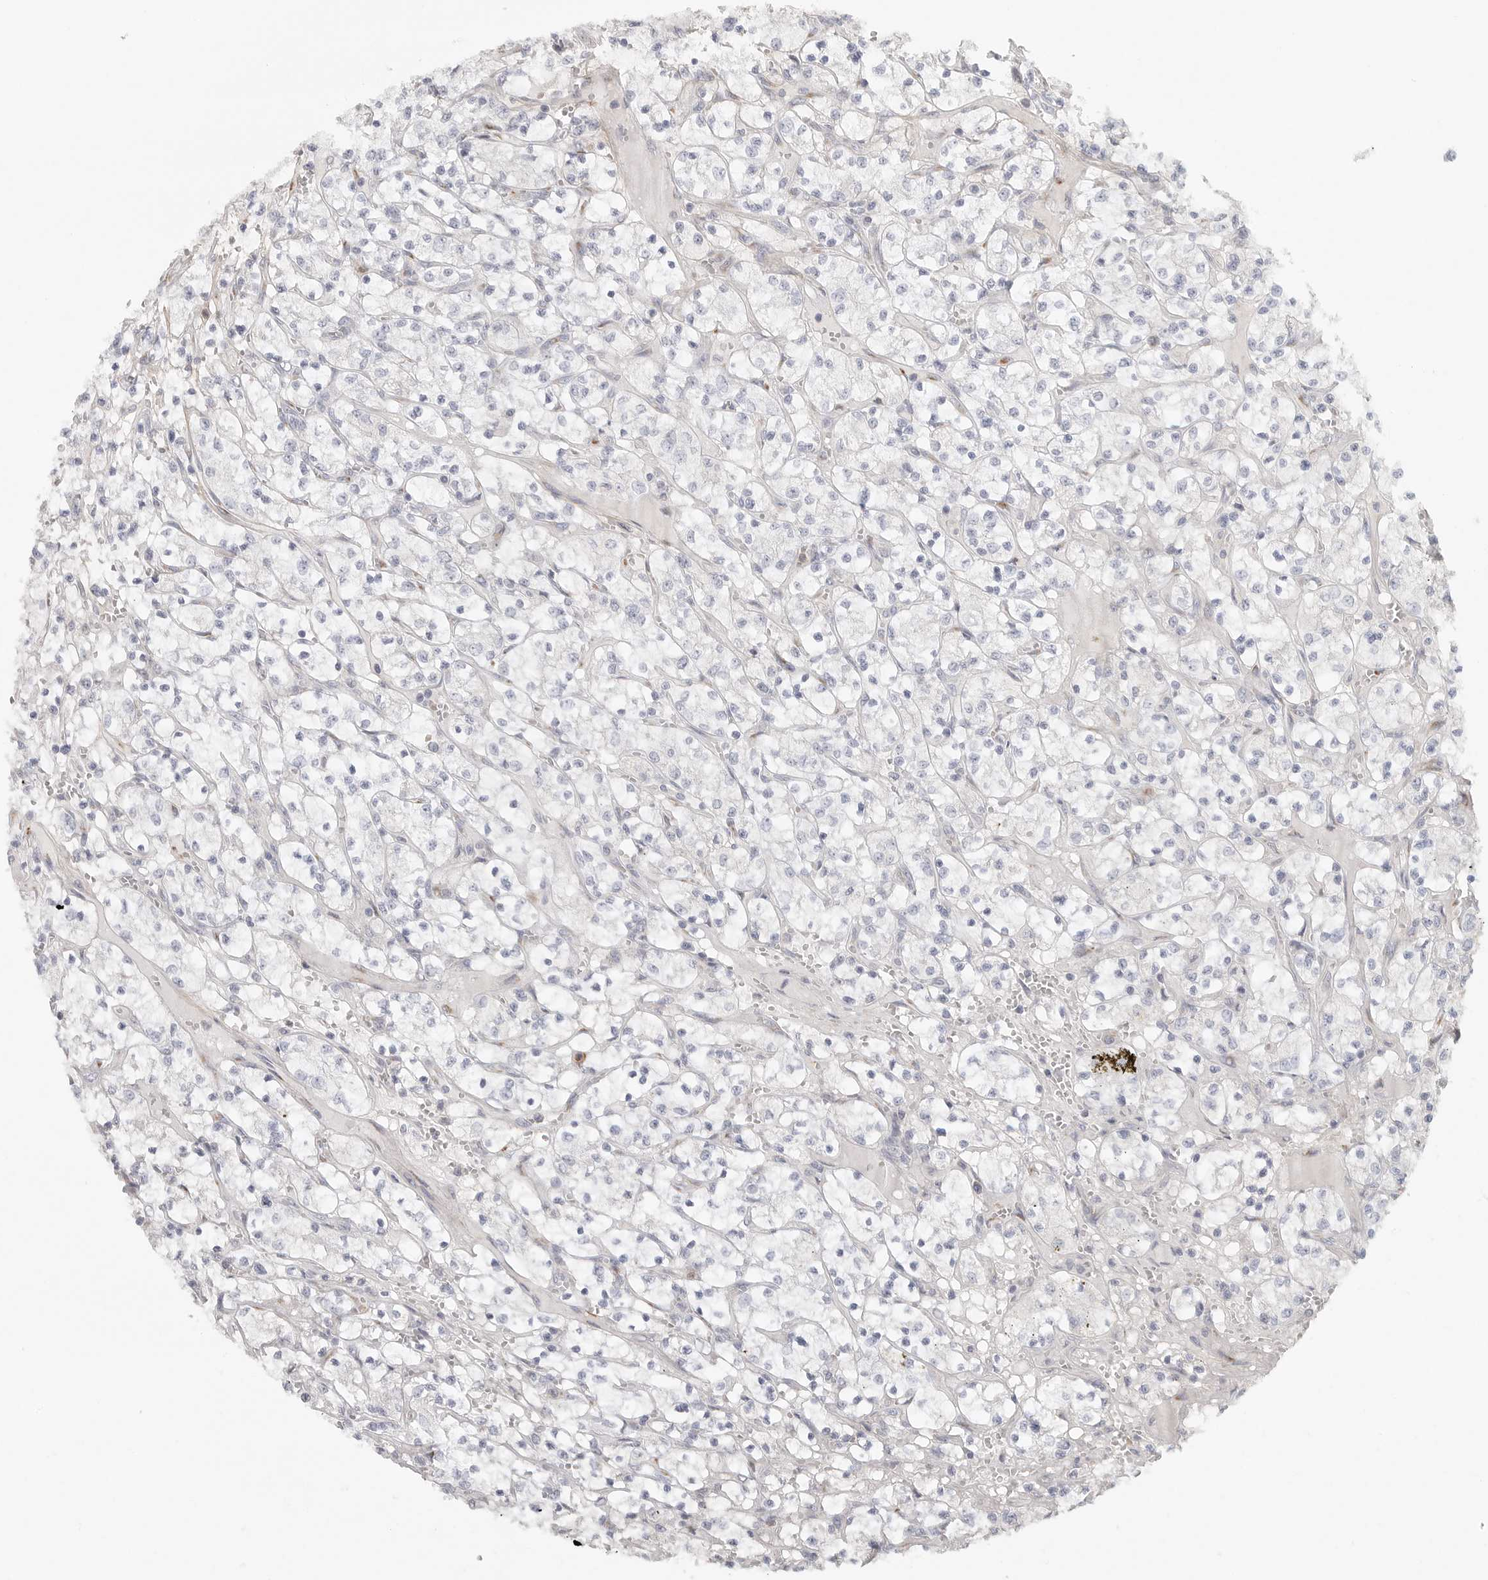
{"staining": {"intensity": "negative", "quantity": "none", "location": "none"}, "tissue": "renal cancer", "cell_type": "Tumor cells", "image_type": "cancer", "snomed": [{"axis": "morphology", "description": "Adenocarcinoma, NOS"}, {"axis": "topography", "description": "Kidney"}], "caption": "Tumor cells show no significant expression in renal cancer. The staining is performed using DAB (3,3'-diaminobenzidine) brown chromogen with nuclei counter-stained in using hematoxylin.", "gene": "SLC25A26", "patient": {"sex": "female", "age": 69}}